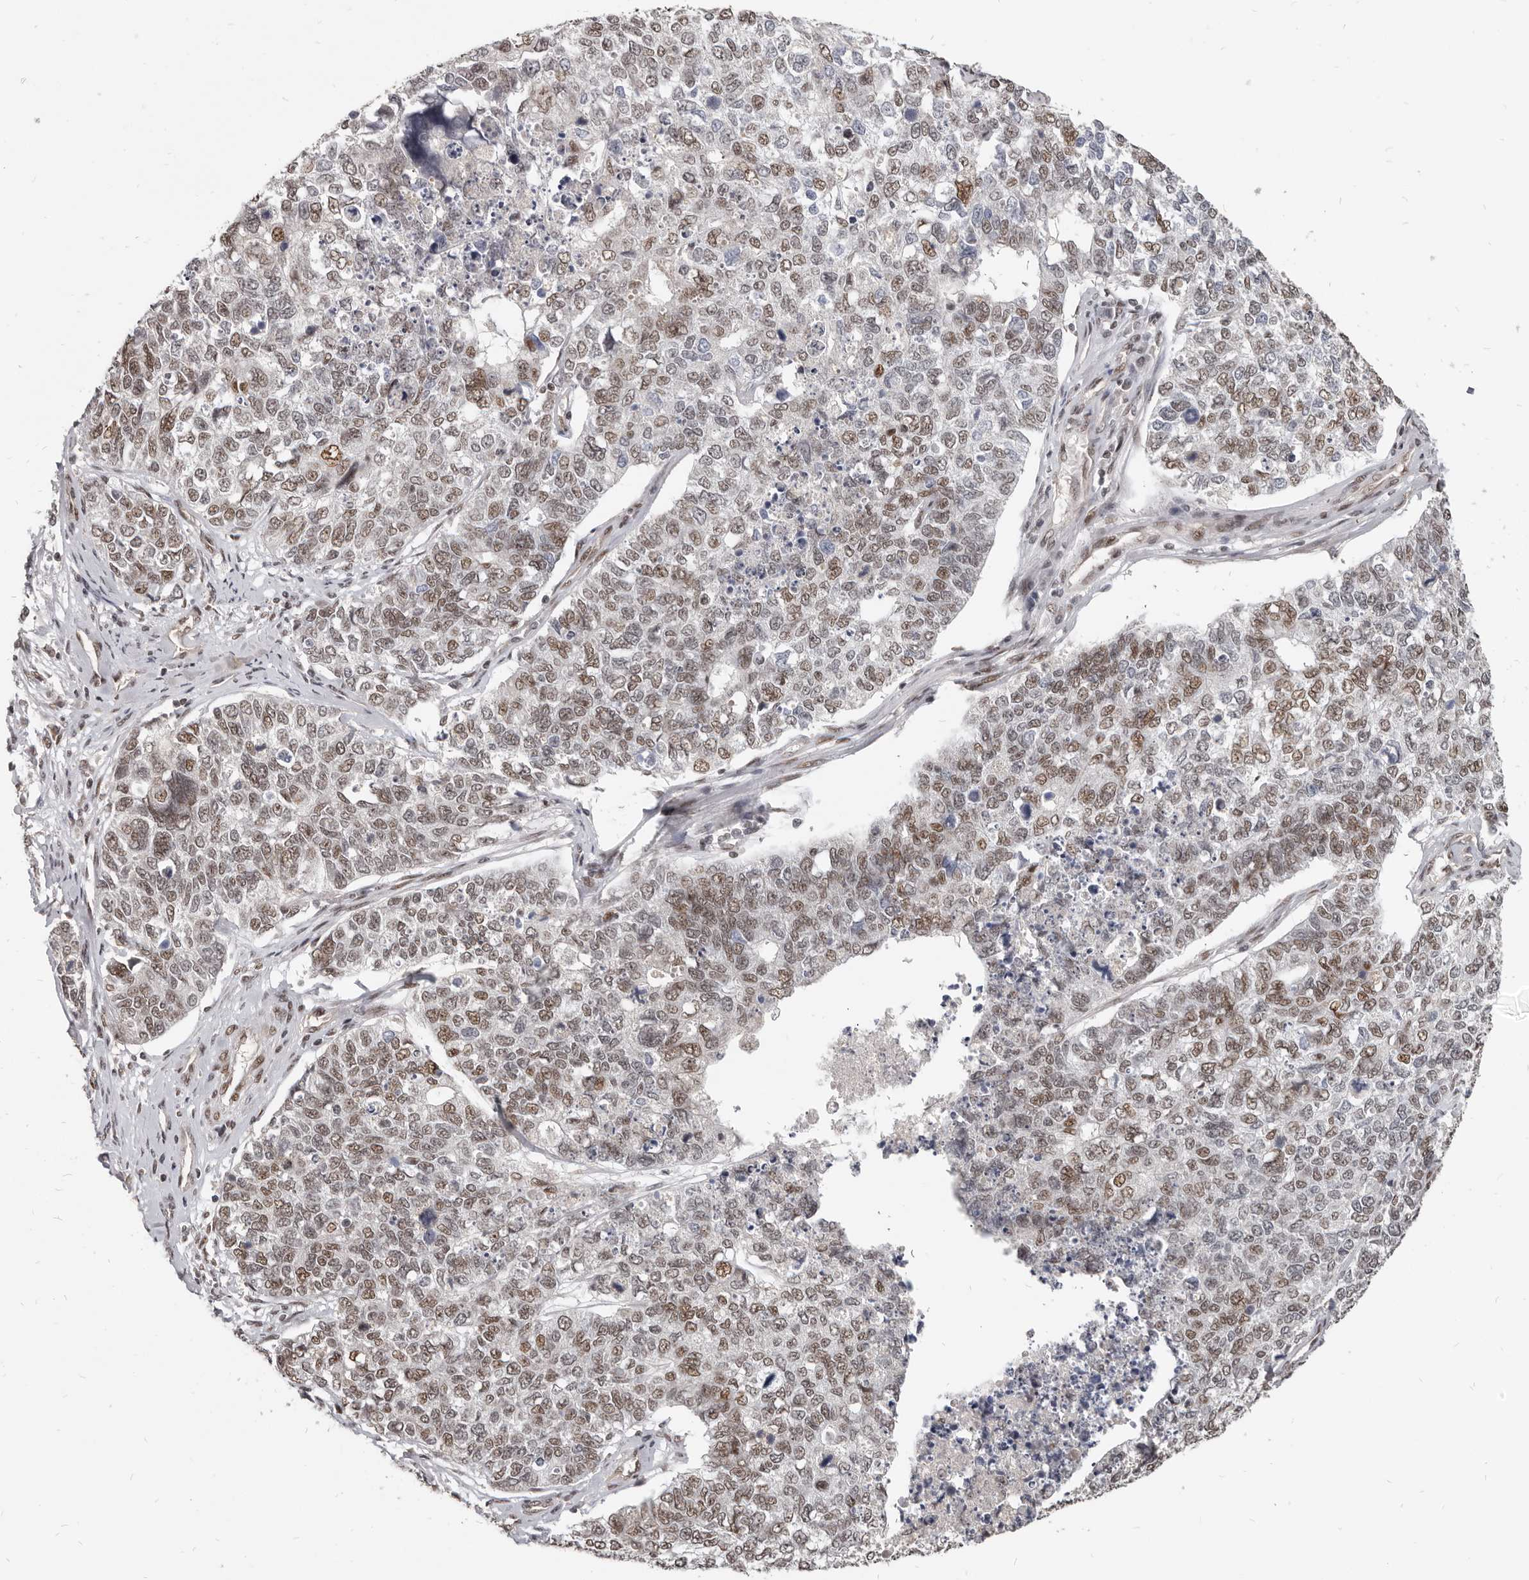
{"staining": {"intensity": "moderate", "quantity": "25%-75%", "location": "nuclear"}, "tissue": "cervical cancer", "cell_type": "Tumor cells", "image_type": "cancer", "snomed": [{"axis": "morphology", "description": "Squamous cell carcinoma, NOS"}, {"axis": "topography", "description": "Cervix"}], "caption": "Tumor cells reveal moderate nuclear expression in about 25%-75% of cells in cervical cancer (squamous cell carcinoma).", "gene": "ATF5", "patient": {"sex": "female", "age": 63}}